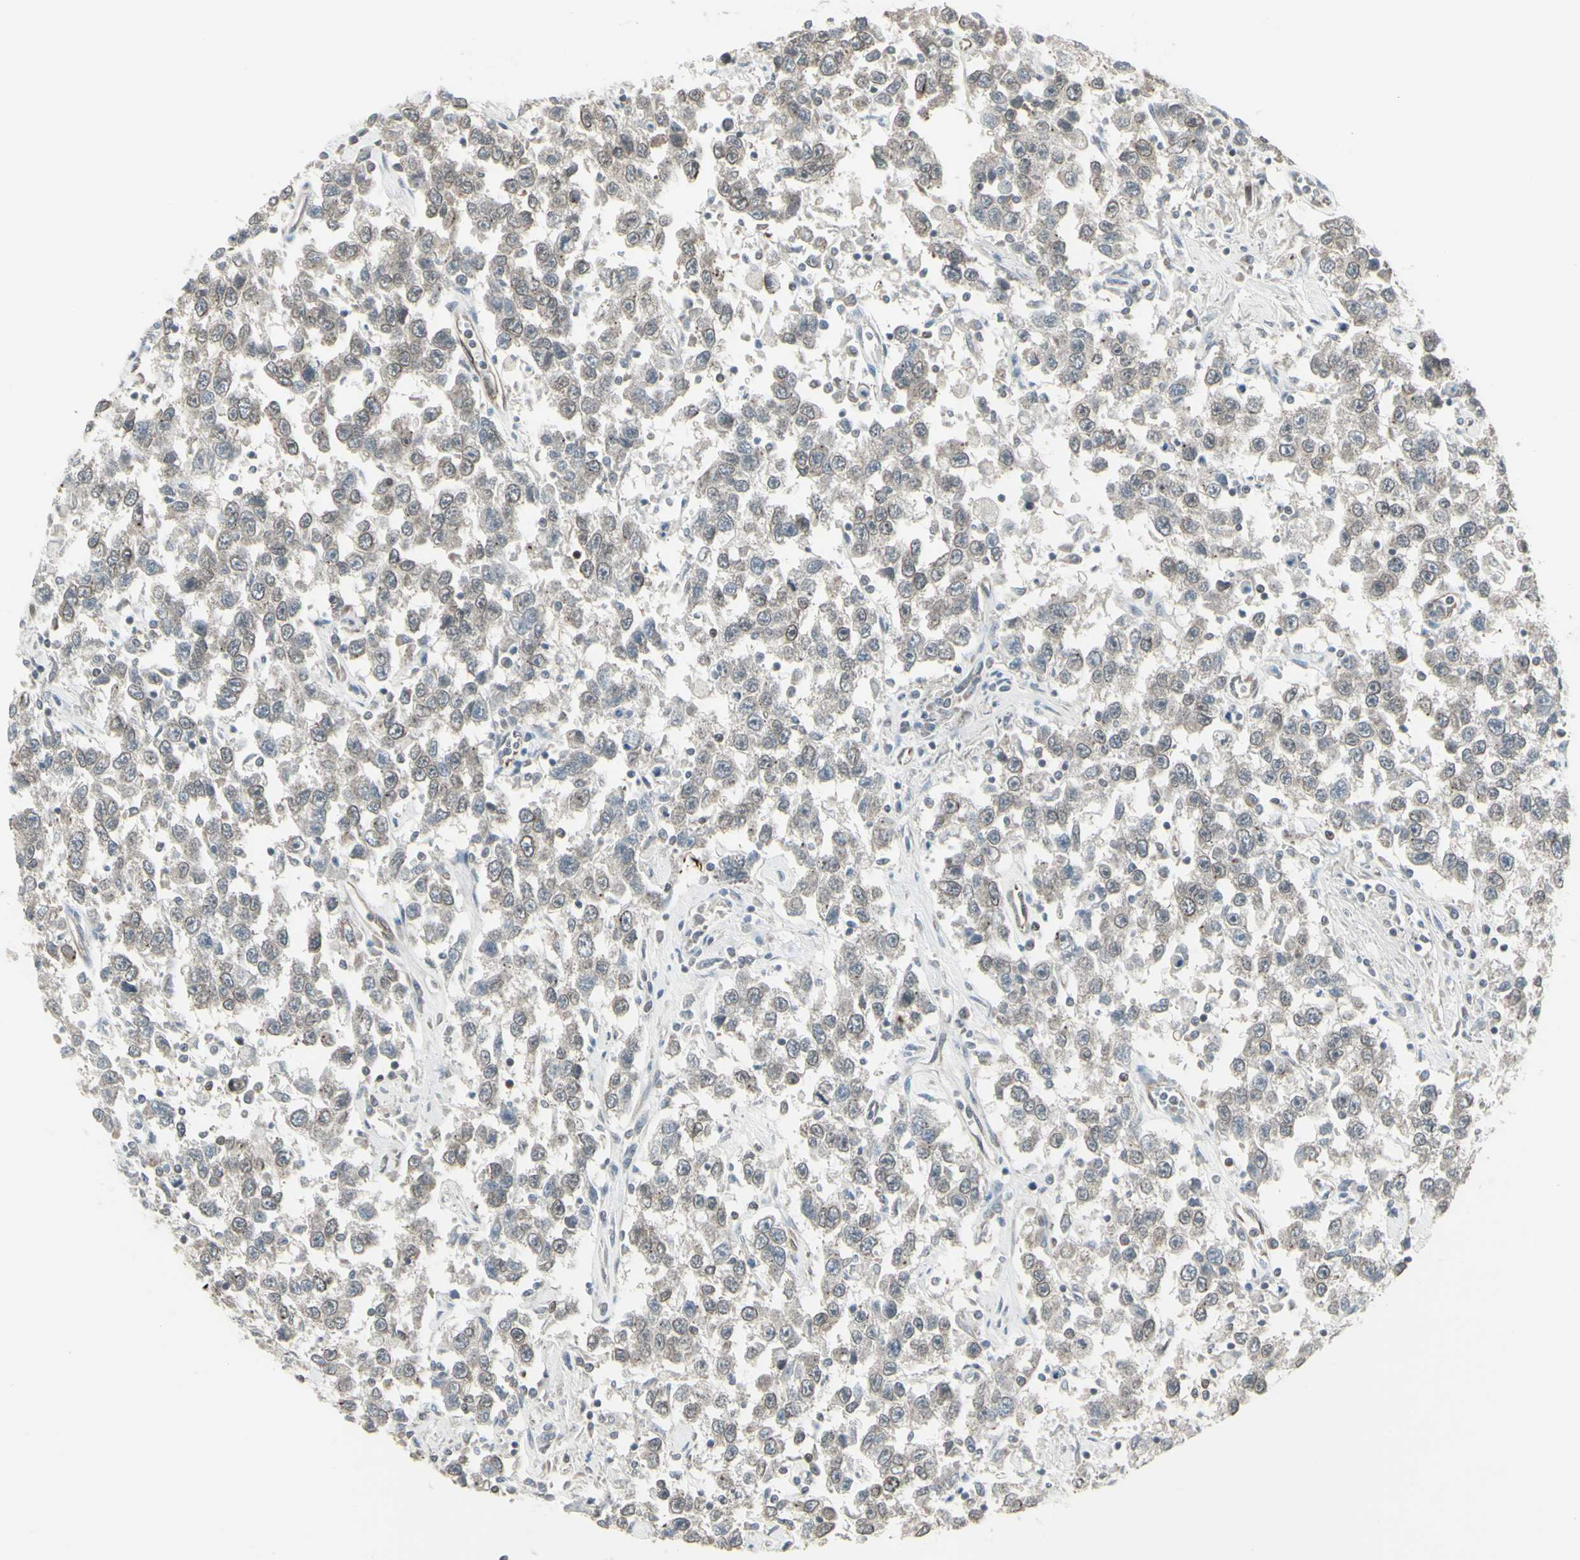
{"staining": {"intensity": "weak", "quantity": "25%-75%", "location": "cytoplasmic/membranous,nuclear"}, "tissue": "testis cancer", "cell_type": "Tumor cells", "image_type": "cancer", "snomed": [{"axis": "morphology", "description": "Seminoma, NOS"}, {"axis": "topography", "description": "Testis"}], "caption": "A low amount of weak cytoplasmic/membranous and nuclear positivity is identified in approximately 25%-75% of tumor cells in testis cancer (seminoma) tissue. (DAB (3,3'-diaminobenzidine) = brown stain, brightfield microscopy at high magnification).", "gene": "DTX3L", "patient": {"sex": "male", "age": 41}}